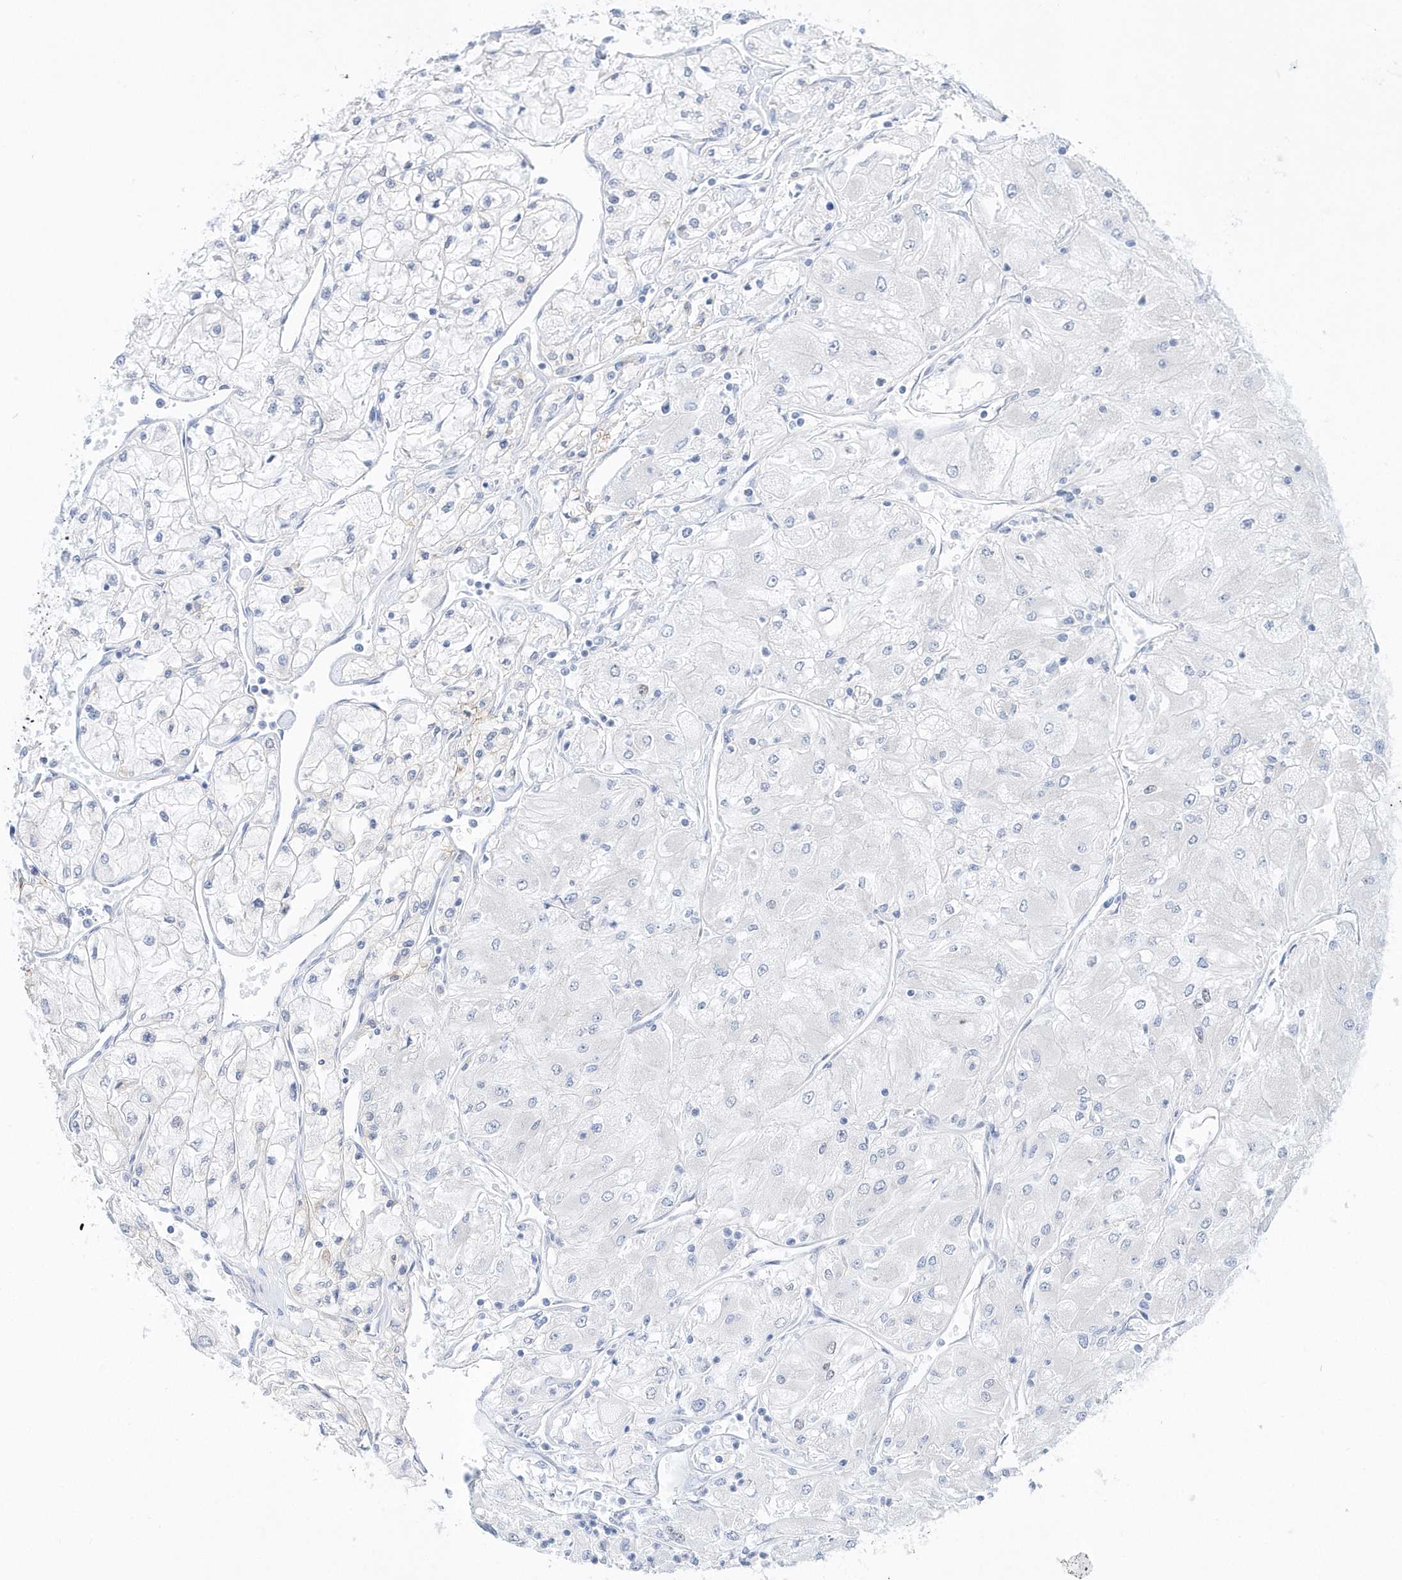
{"staining": {"intensity": "negative", "quantity": "none", "location": "none"}, "tissue": "renal cancer", "cell_type": "Tumor cells", "image_type": "cancer", "snomed": [{"axis": "morphology", "description": "Adenocarcinoma, NOS"}, {"axis": "topography", "description": "Kidney"}], "caption": "There is no significant positivity in tumor cells of renal cancer.", "gene": "TMCO6", "patient": {"sex": "male", "age": 80}}